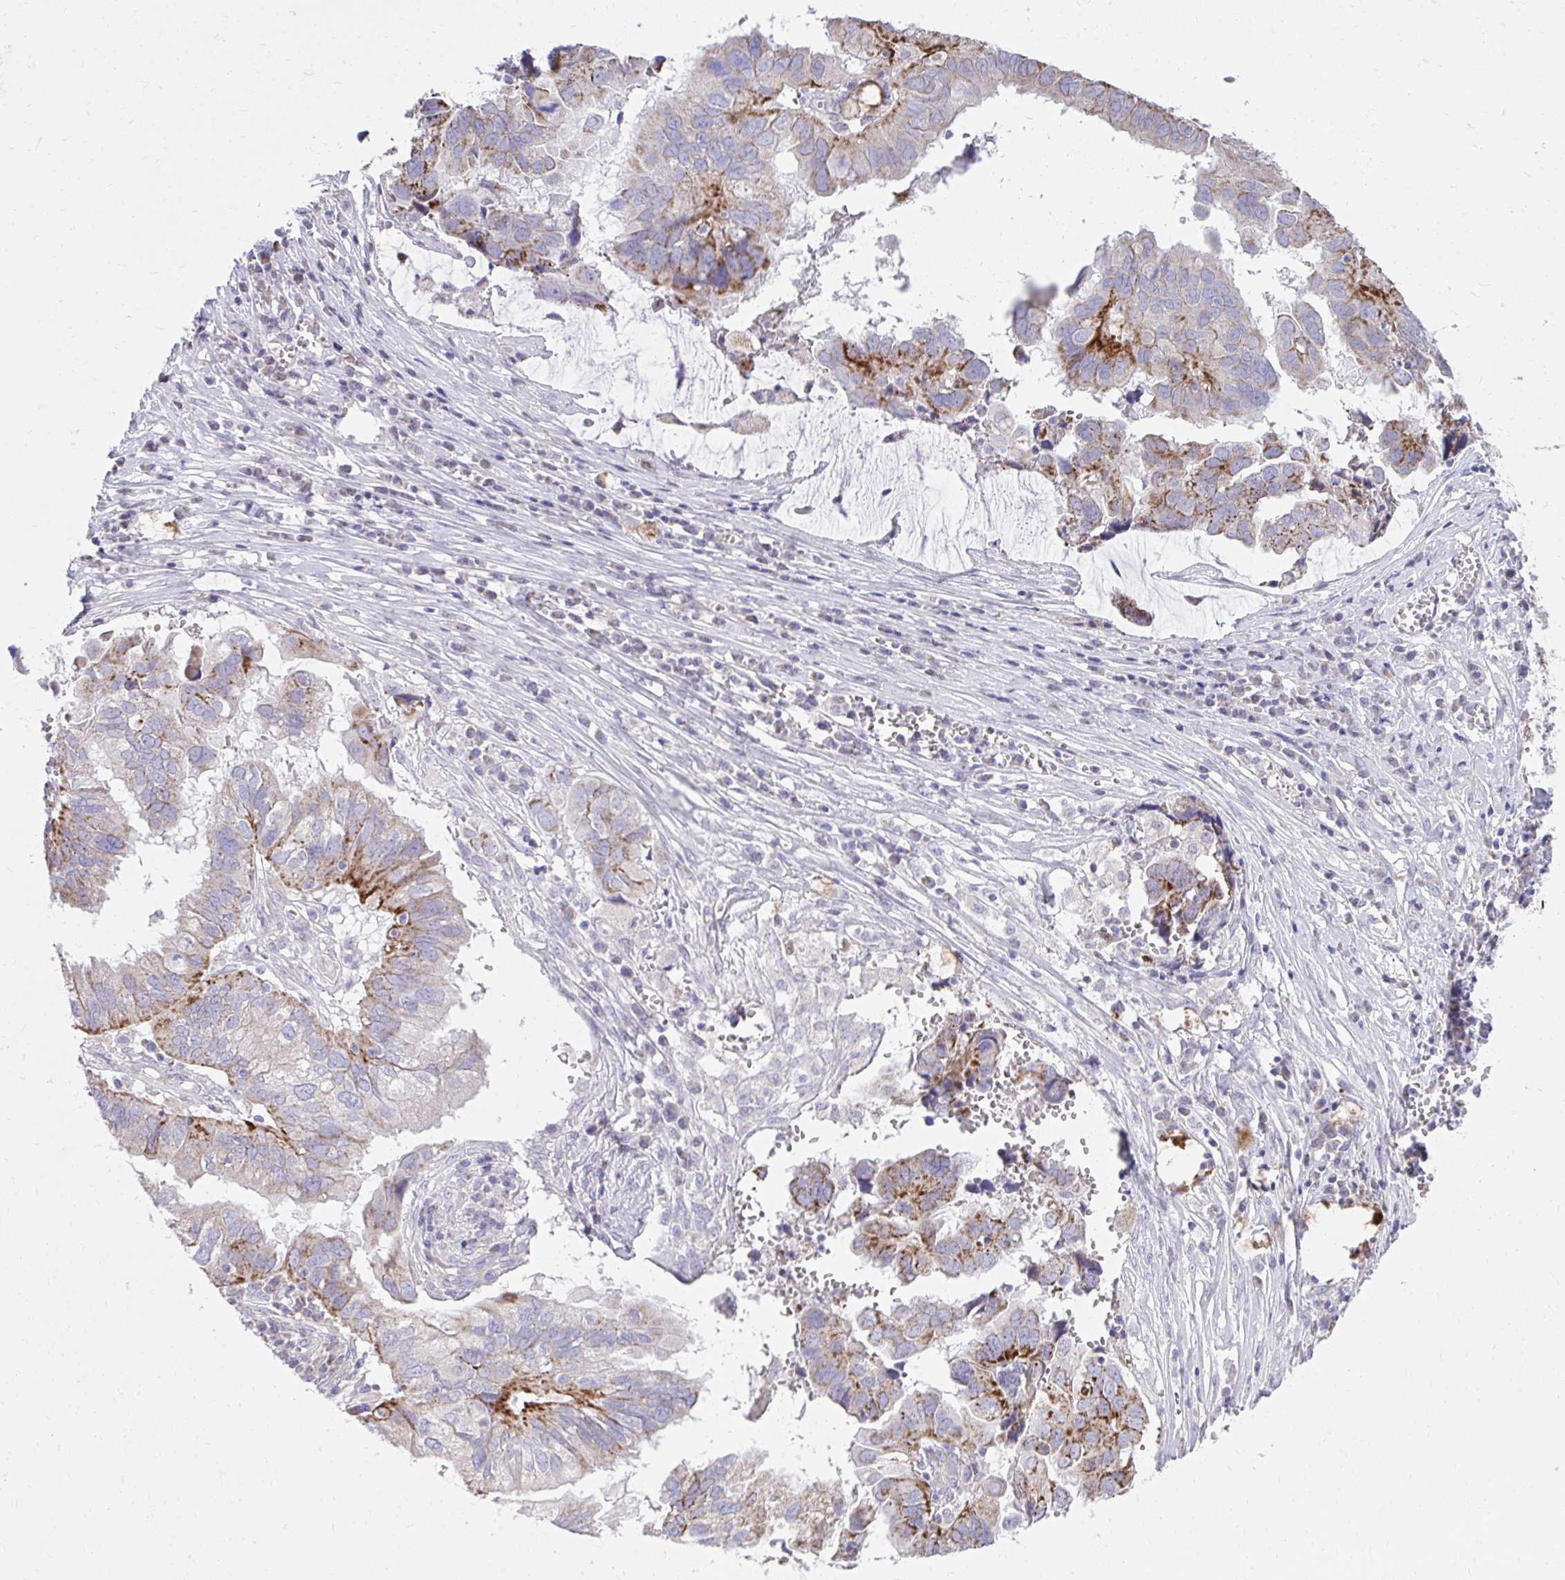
{"staining": {"intensity": "strong", "quantity": "25%-75%", "location": "cytoplasmic/membranous"}, "tissue": "ovarian cancer", "cell_type": "Tumor cells", "image_type": "cancer", "snomed": [{"axis": "morphology", "description": "Cystadenocarcinoma, serous, NOS"}, {"axis": "topography", "description": "Ovary"}], "caption": "Immunohistochemical staining of human ovarian serous cystadenocarcinoma shows high levels of strong cytoplasmic/membranous protein staining in about 25%-75% of tumor cells.", "gene": "PRRG3", "patient": {"sex": "female", "age": 79}}